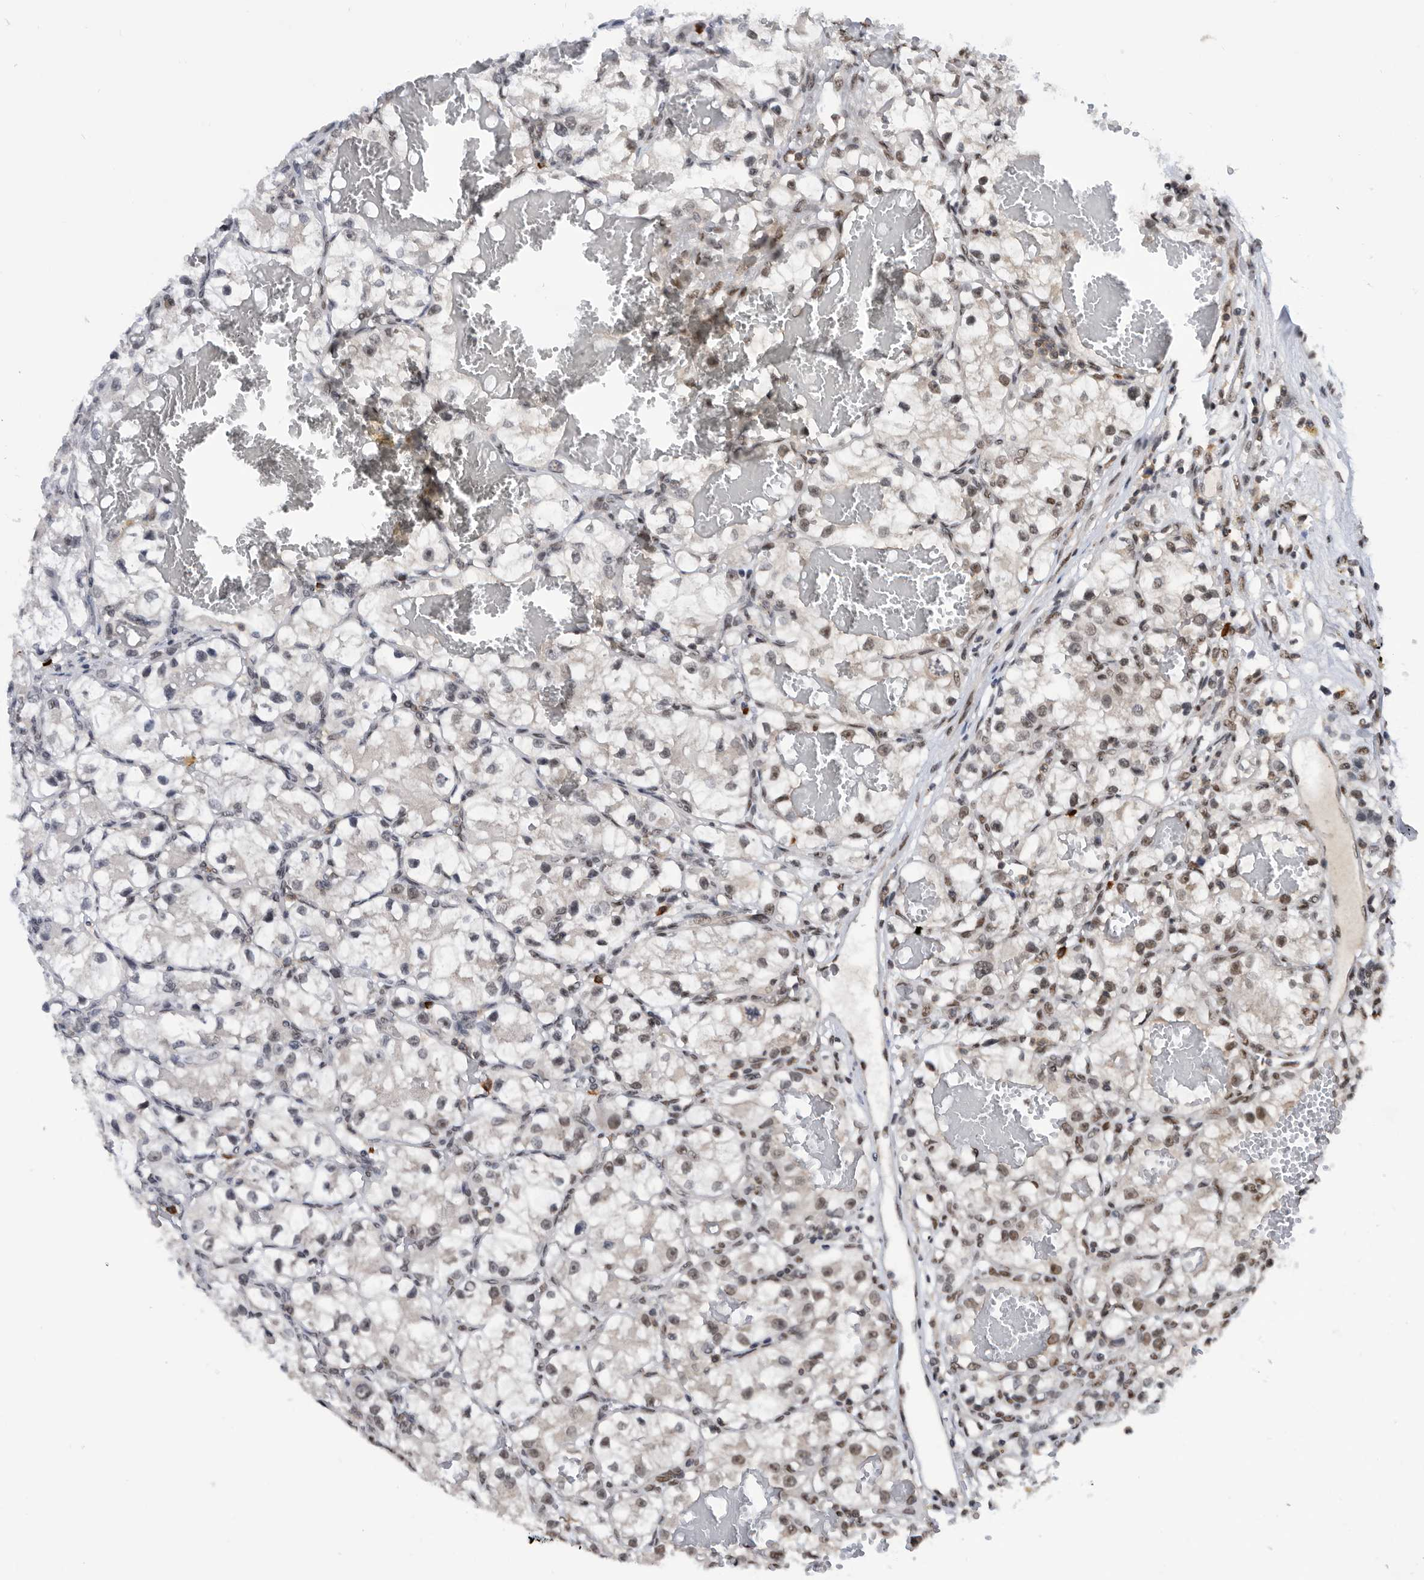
{"staining": {"intensity": "weak", "quantity": "<25%", "location": "cytoplasmic/membranous"}, "tissue": "renal cancer", "cell_type": "Tumor cells", "image_type": "cancer", "snomed": [{"axis": "morphology", "description": "Adenocarcinoma, NOS"}, {"axis": "topography", "description": "Kidney"}], "caption": "There is no significant positivity in tumor cells of adenocarcinoma (renal). (DAB IHC with hematoxylin counter stain).", "gene": "ZNF260", "patient": {"sex": "female", "age": 57}}